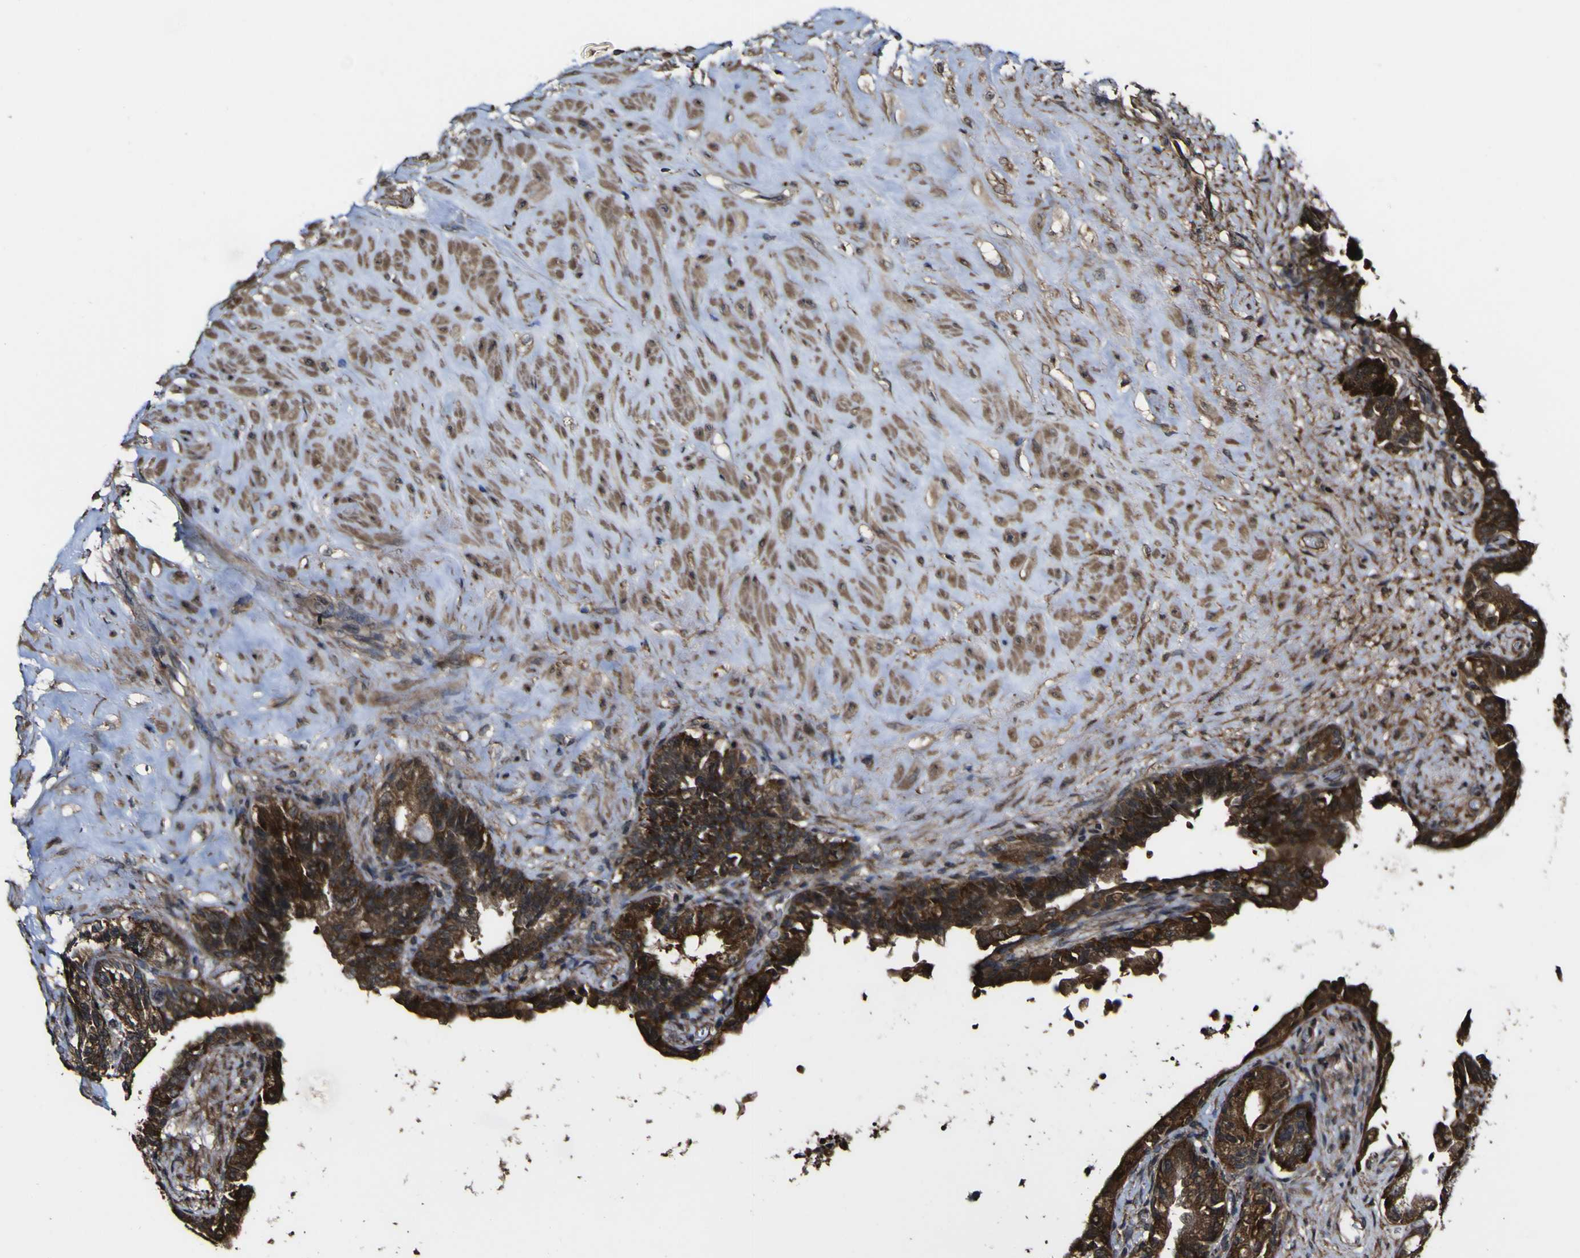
{"staining": {"intensity": "strong", "quantity": ">75%", "location": "cytoplasmic/membranous"}, "tissue": "seminal vesicle", "cell_type": "Glandular cells", "image_type": "normal", "snomed": [{"axis": "morphology", "description": "Normal tissue, NOS"}, {"axis": "topography", "description": "Seminal veicle"}], "caption": "A high amount of strong cytoplasmic/membranous positivity is identified in approximately >75% of glandular cells in benign seminal vesicle. The protein is shown in brown color, while the nuclei are stained blue.", "gene": "NAALADL2", "patient": {"sex": "male", "age": 63}}